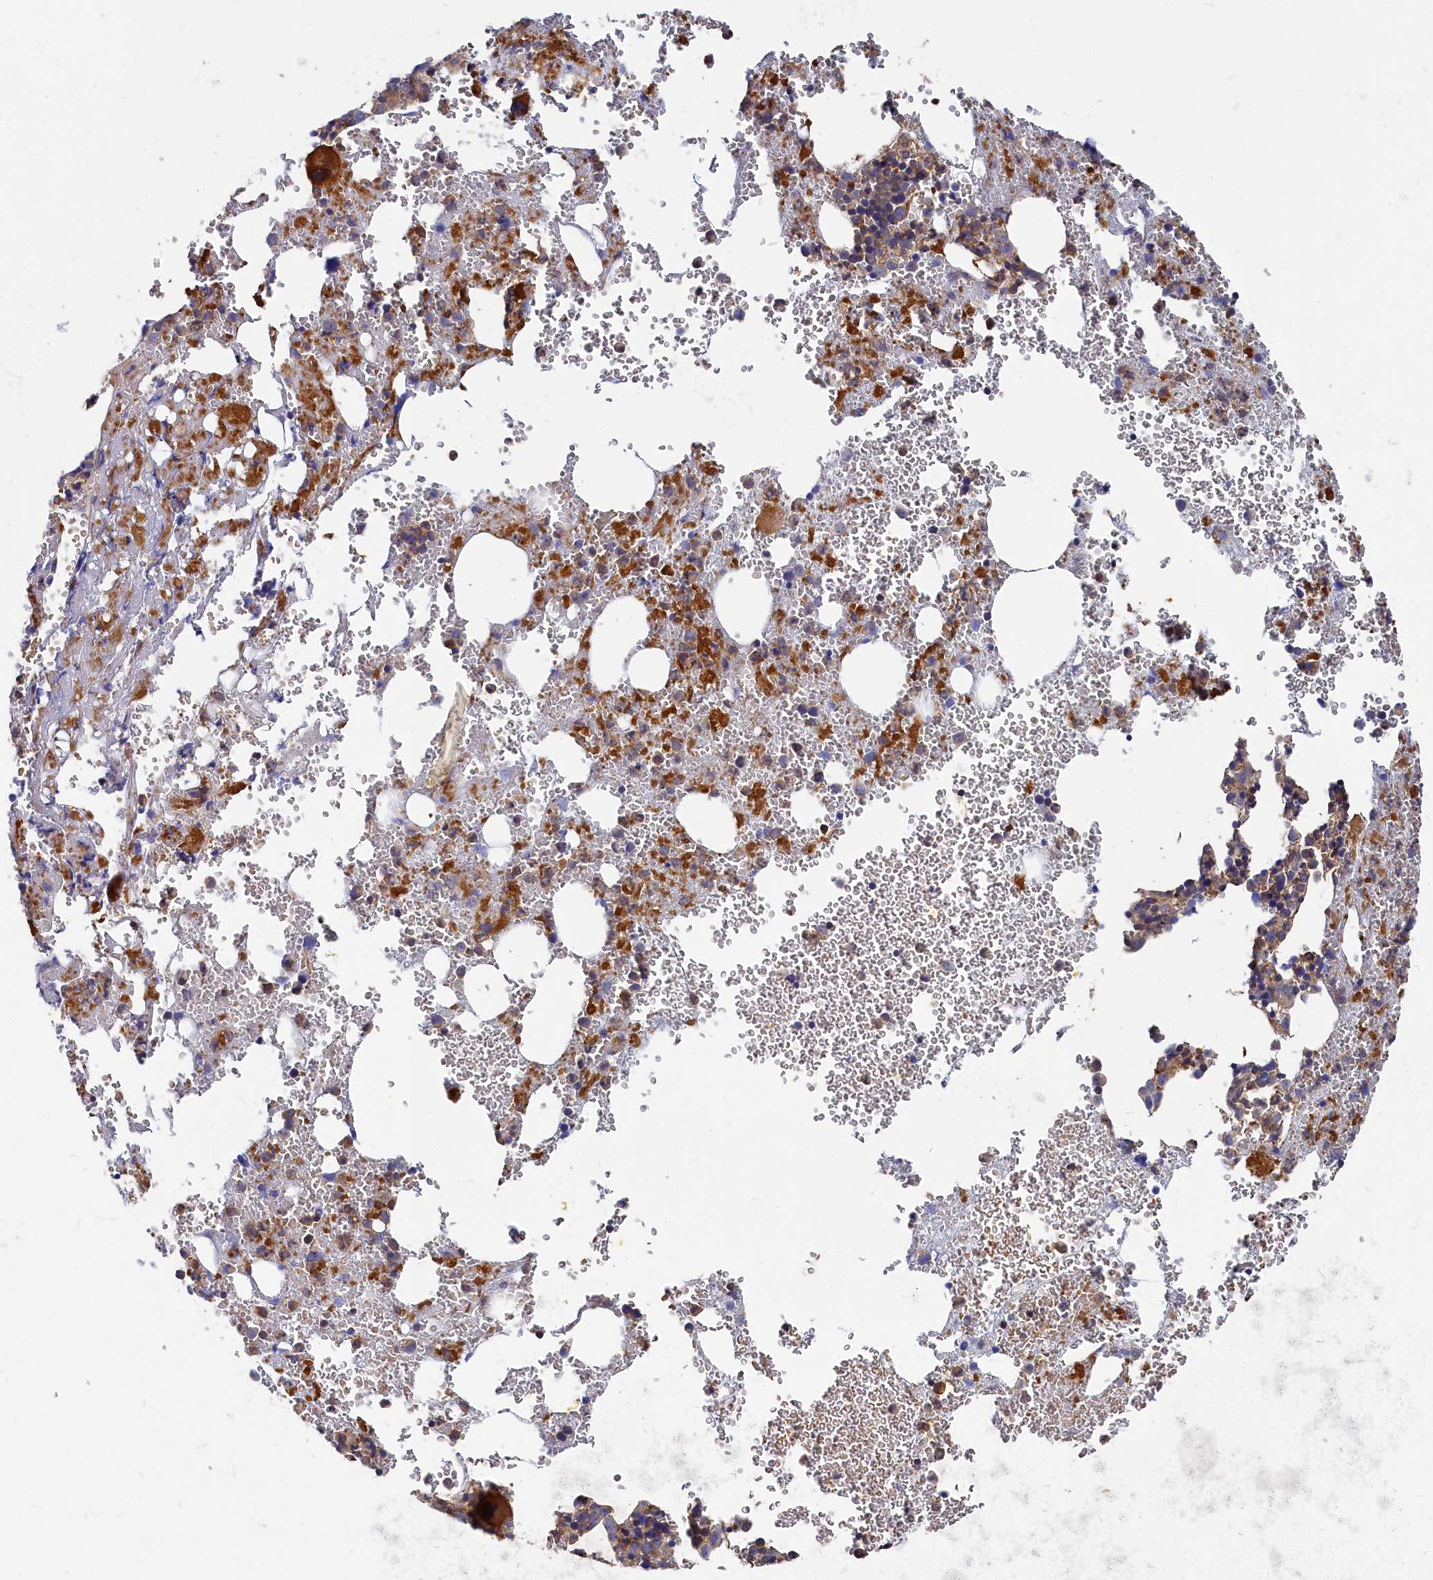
{"staining": {"intensity": "strong", "quantity": "<25%", "location": "cytoplasmic/membranous"}, "tissue": "bone marrow", "cell_type": "Hematopoietic cells", "image_type": "normal", "snomed": [{"axis": "morphology", "description": "Normal tissue, NOS"}, {"axis": "topography", "description": "Bone marrow"}], "caption": "Immunohistochemistry (IHC) micrograph of benign bone marrow: human bone marrow stained using immunohistochemistry shows medium levels of strong protein expression localized specifically in the cytoplasmic/membranous of hematopoietic cells, appearing as a cytoplasmic/membranous brown color.", "gene": "LDHD", "patient": {"sex": "male", "age": 61}}